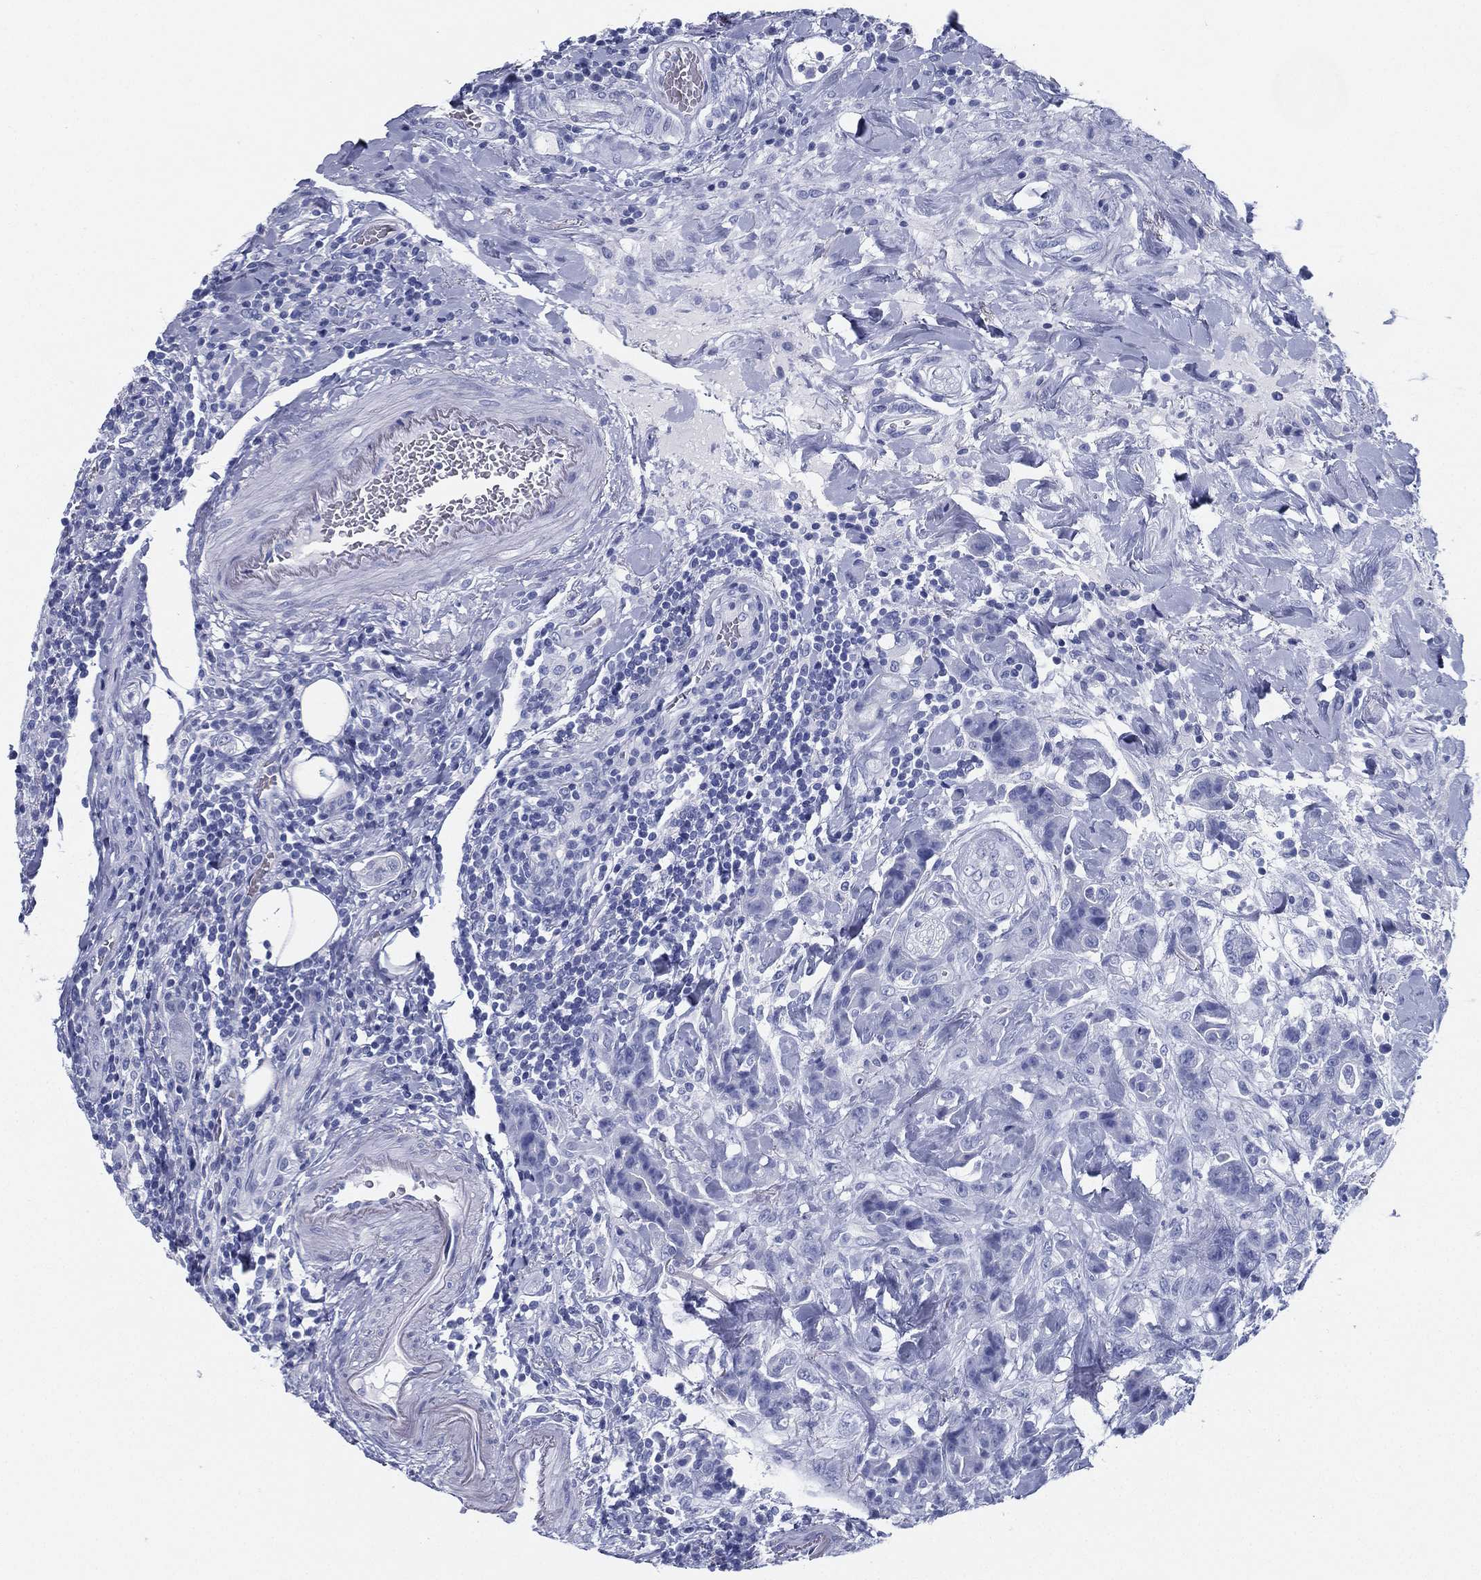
{"staining": {"intensity": "negative", "quantity": "none", "location": "none"}, "tissue": "colorectal cancer", "cell_type": "Tumor cells", "image_type": "cancer", "snomed": [{"axis": "morphology", "description": "Adenocarcinoma, NOS"}, {"axis": "topography", "description": "Colon"}], "caption": "The photomicrograph exhibits no significant expression in tumor cells of colorectal cancer.", "gene": "TMEM252", "patient": {"sex": "female", "age": 69}}